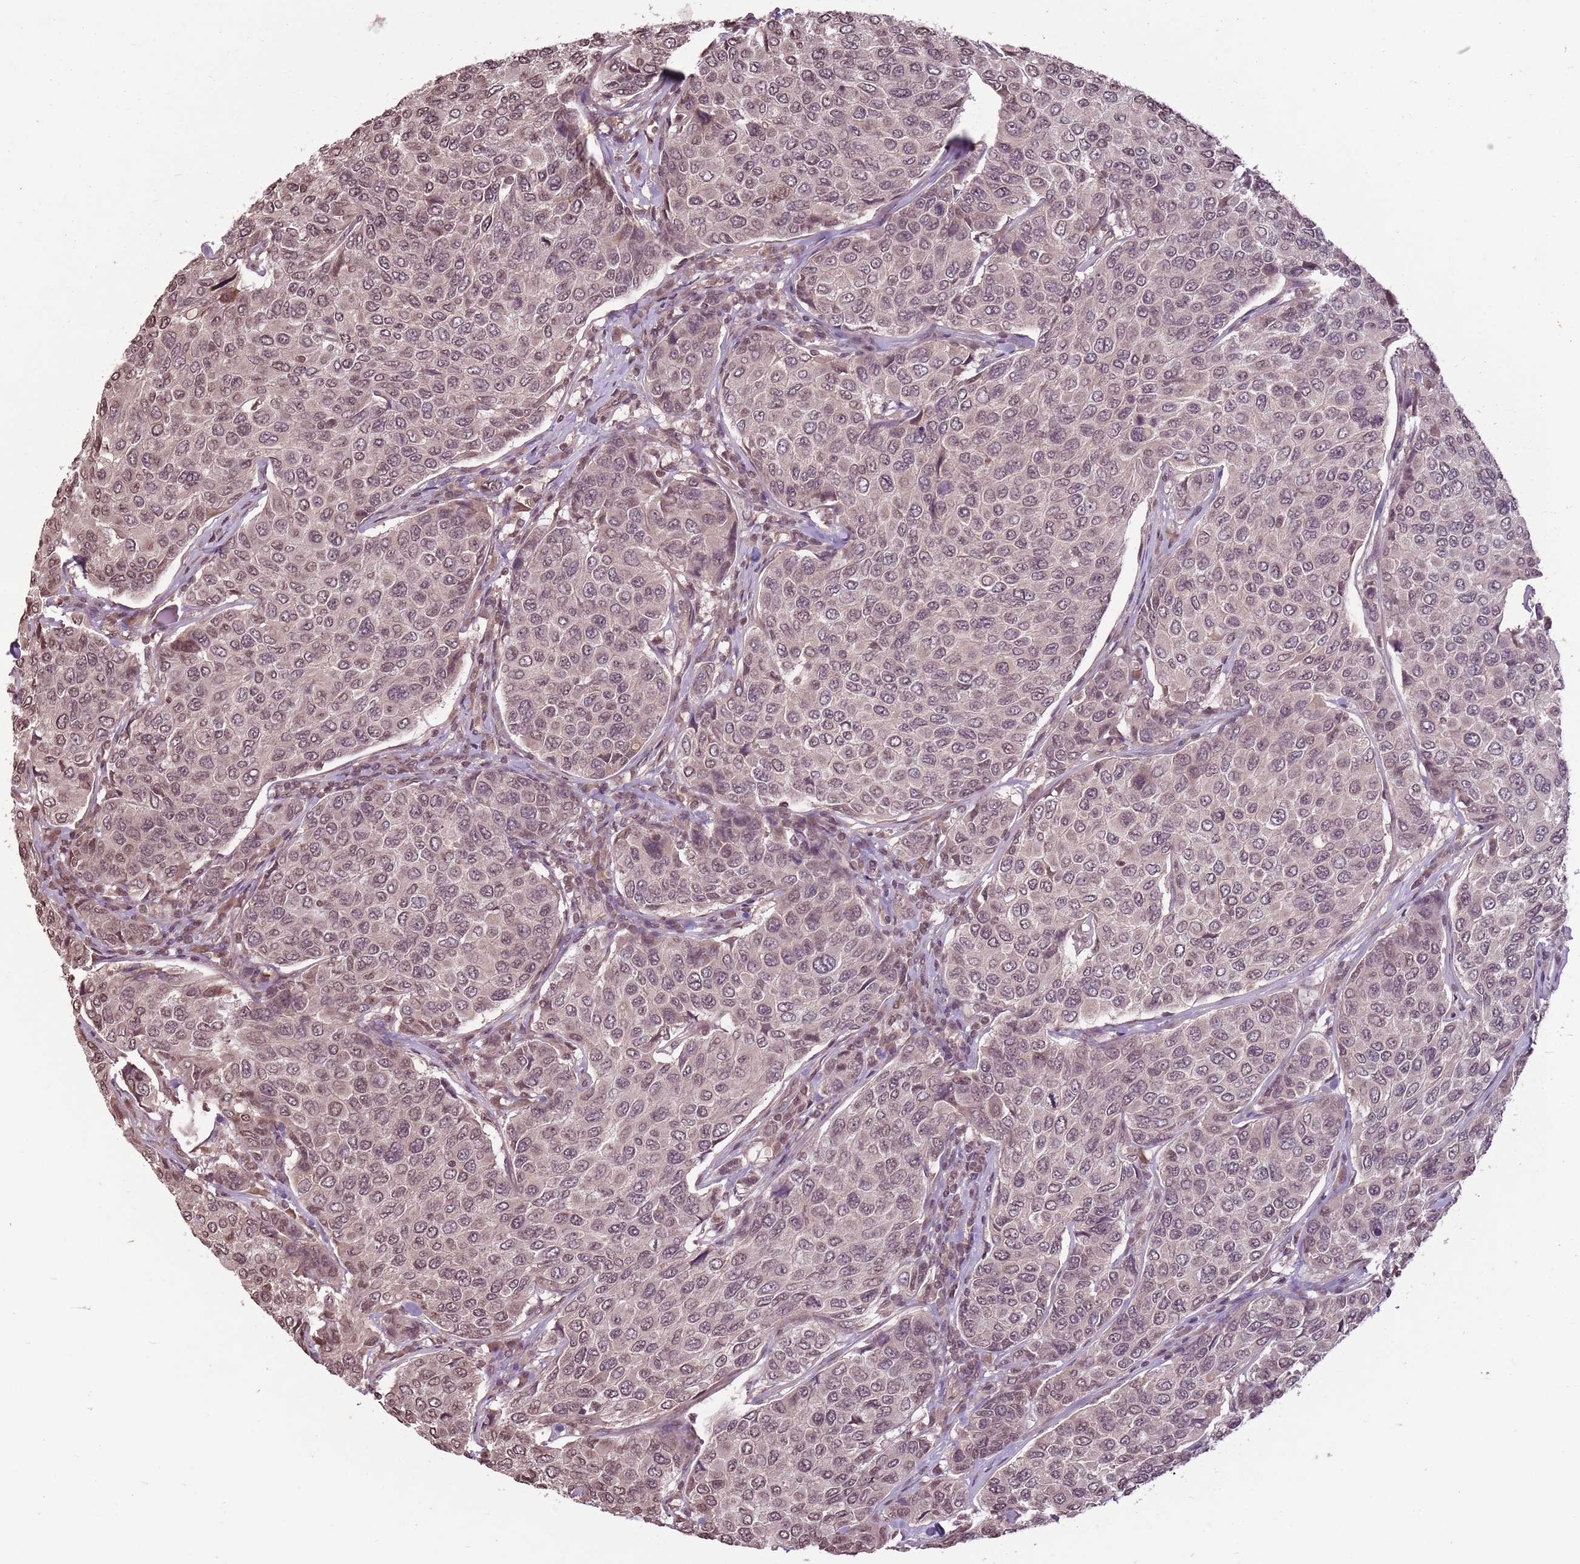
{"staining": {"intensity": "weak", "quantity": ">75%", "location": "cytoplasmic/membranous,nuclear"}, "tissue": "breast cancer", "cell_type": "Tumor cells", "image_type": "cancer", "snomed": [{"axis": "morphology", "description": "Duct carcinoma"}, {"axis": "topography", "description": "Breast"}], "caption": "Breast cancer stained for a protein exhibits weak cytoplasmic/membranous and nuclear positivity in tumor cells. (DAB (3,3'-diaminobenzidine) = brown stain, brightfield microscopy at high magnification).", "gene": "CAPN9", "patient": {"sex": "female", "age": 55}}